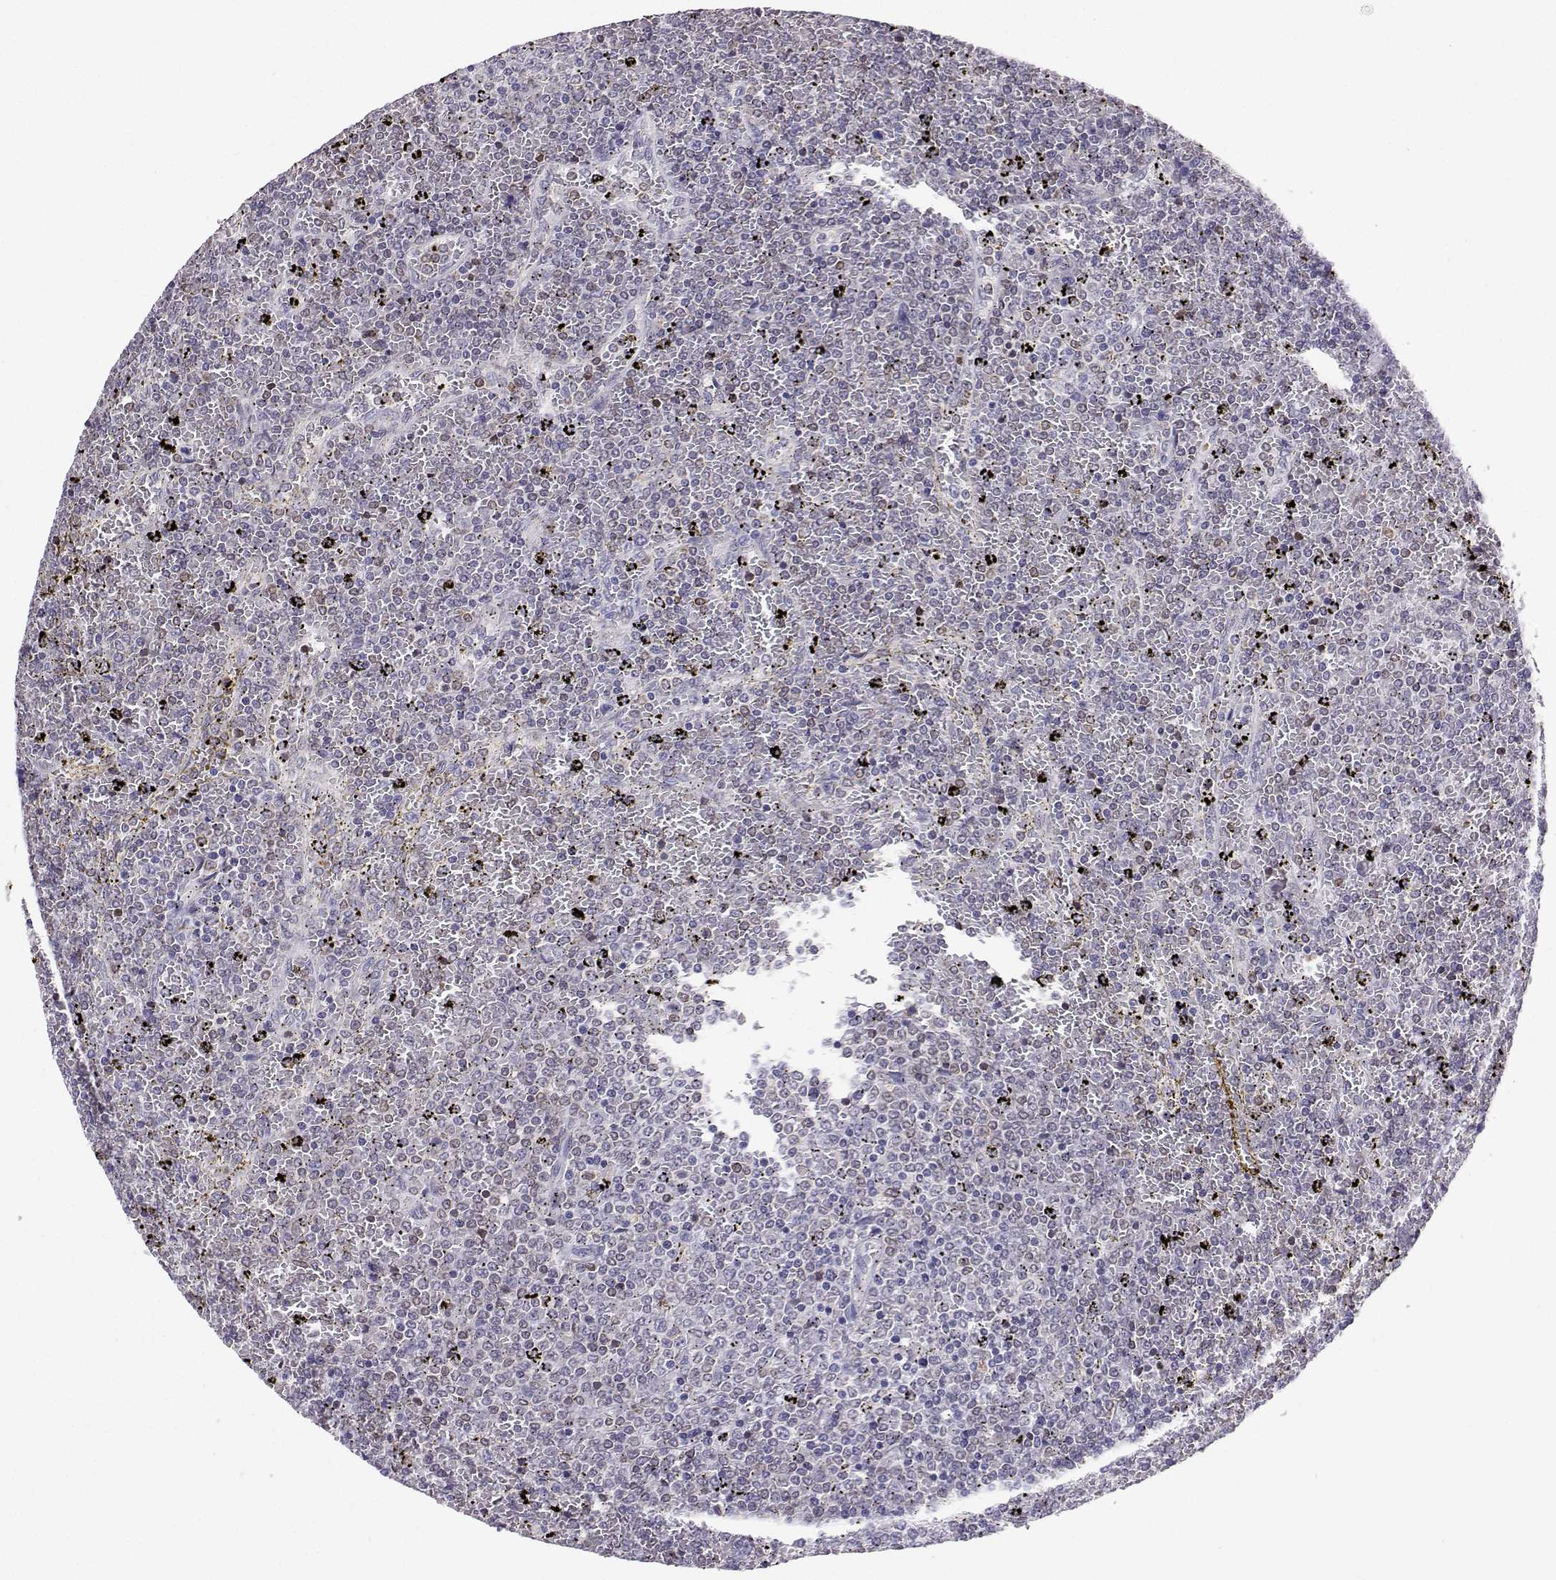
{"staining": {"intensity": "negative", "quantity": "none", "location": "none"}, "tissue": "lymphoma", "cell_type": "Tumor cells", "image_type": "cancer", "snomed": [{"axis": "morphology", "description": "Malignant lymphoma, non-Hodgkin's type, Low grade"}, {"axis": "topography", "description": "Spleen"}], "caption": "This is an IHC histopathology image of human lymphoma. There is no staining in tumor cells.", "gene": "TBR1", "patient": {"sex": "female", "age": 77}}